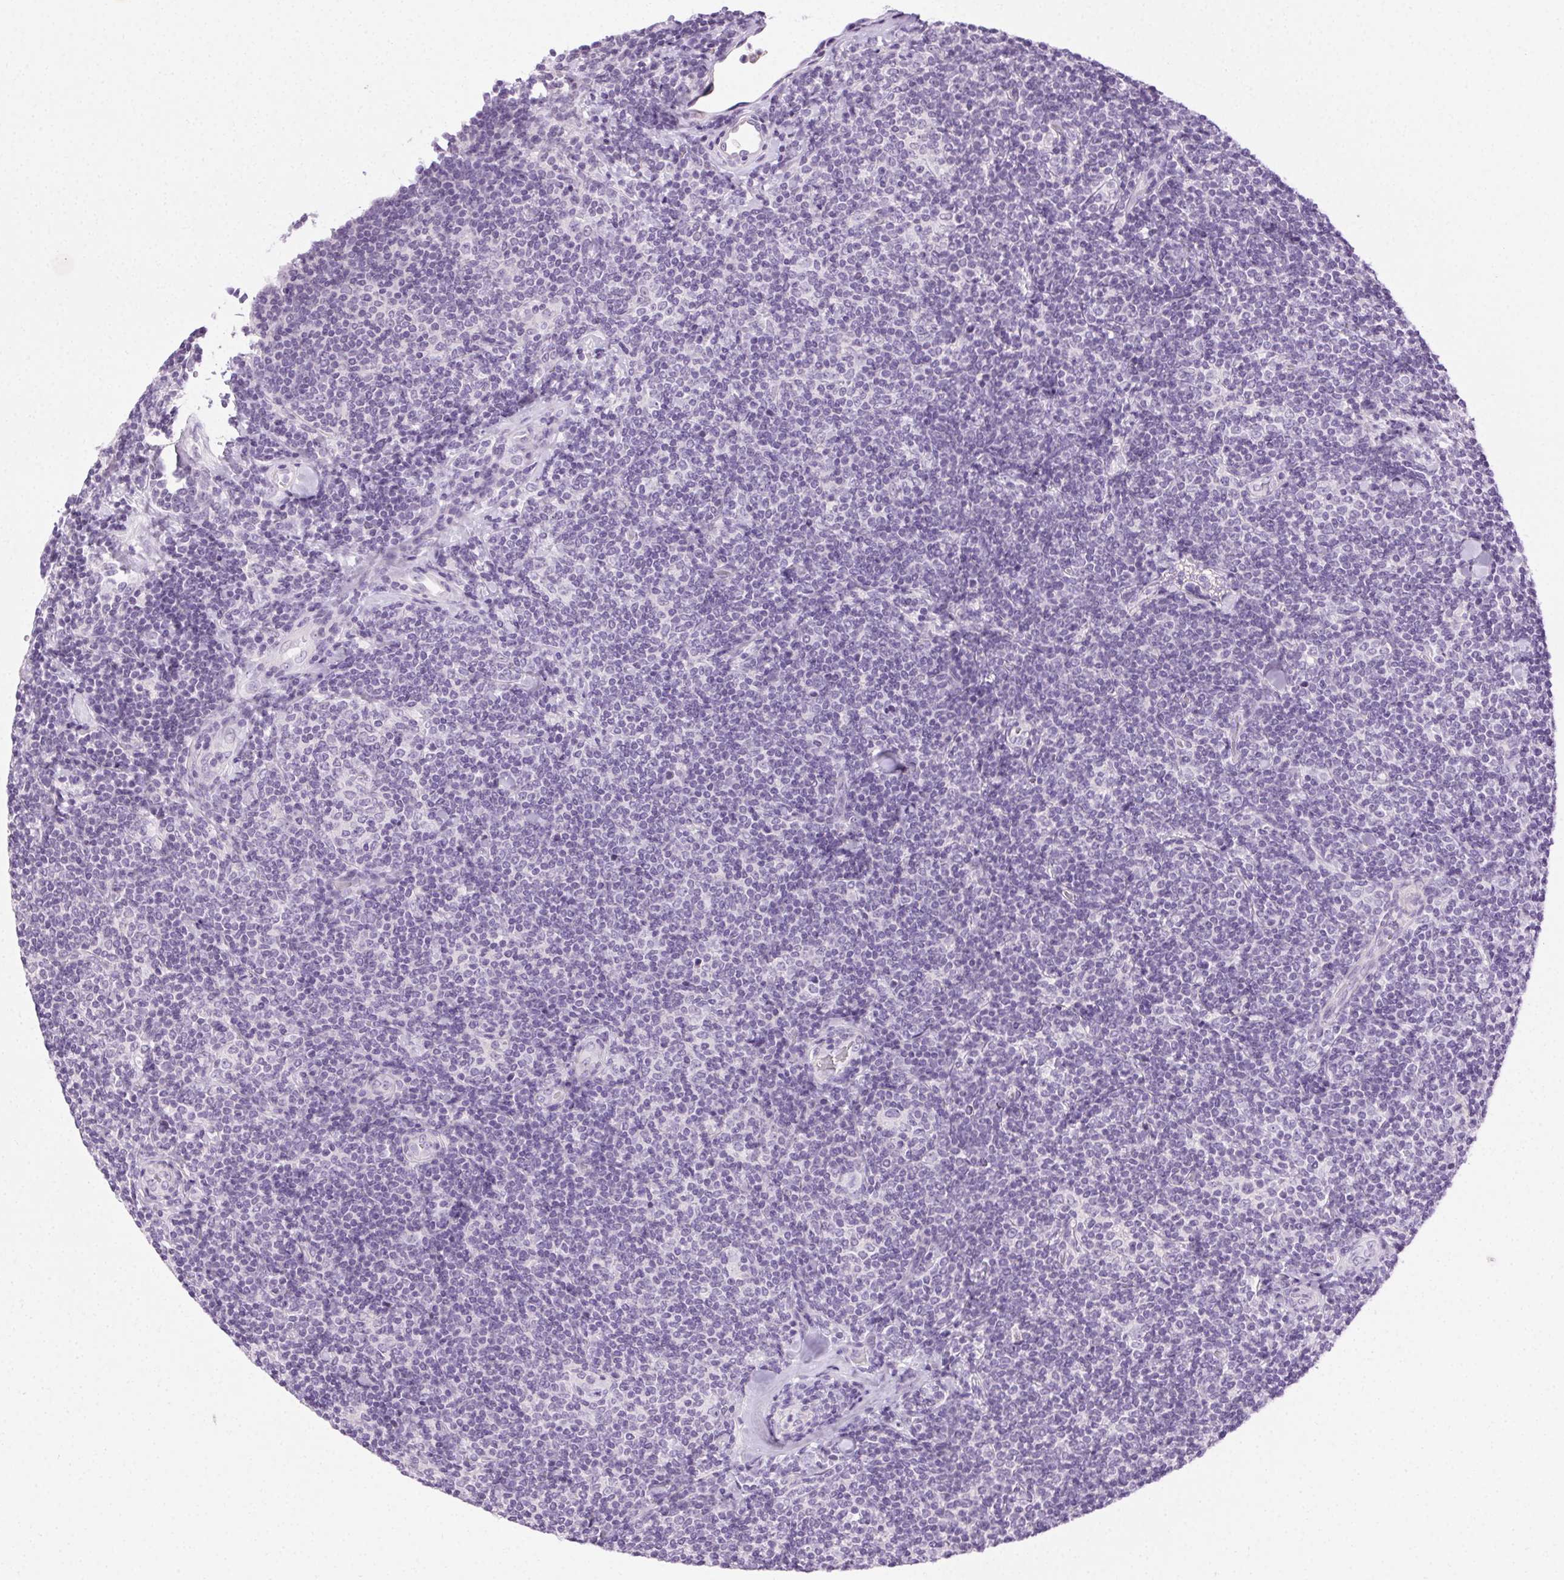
{"staining": {"intensity": "negative", "quantity": "none", "location": "none"}, "tissue": "lymphoma", "cell_type": "Tumor cells", "image_type": "cancer", "snomed": [{"axis": "morphology", "description": "Malignant lymphoma, non-Hodgkin's type, Low grade"}, {"axis": "topography", "description": "Lymph node"}], "caption": "A high-resolution micrograph shows immunohistochemistry (IHC) staining of low-grade malignant lymphoma, non-Hodgkin's type, which displays no significant expression in tumor cells.", "gene": "C20orf85", "patient": {"sex": "female", "age": 56}}